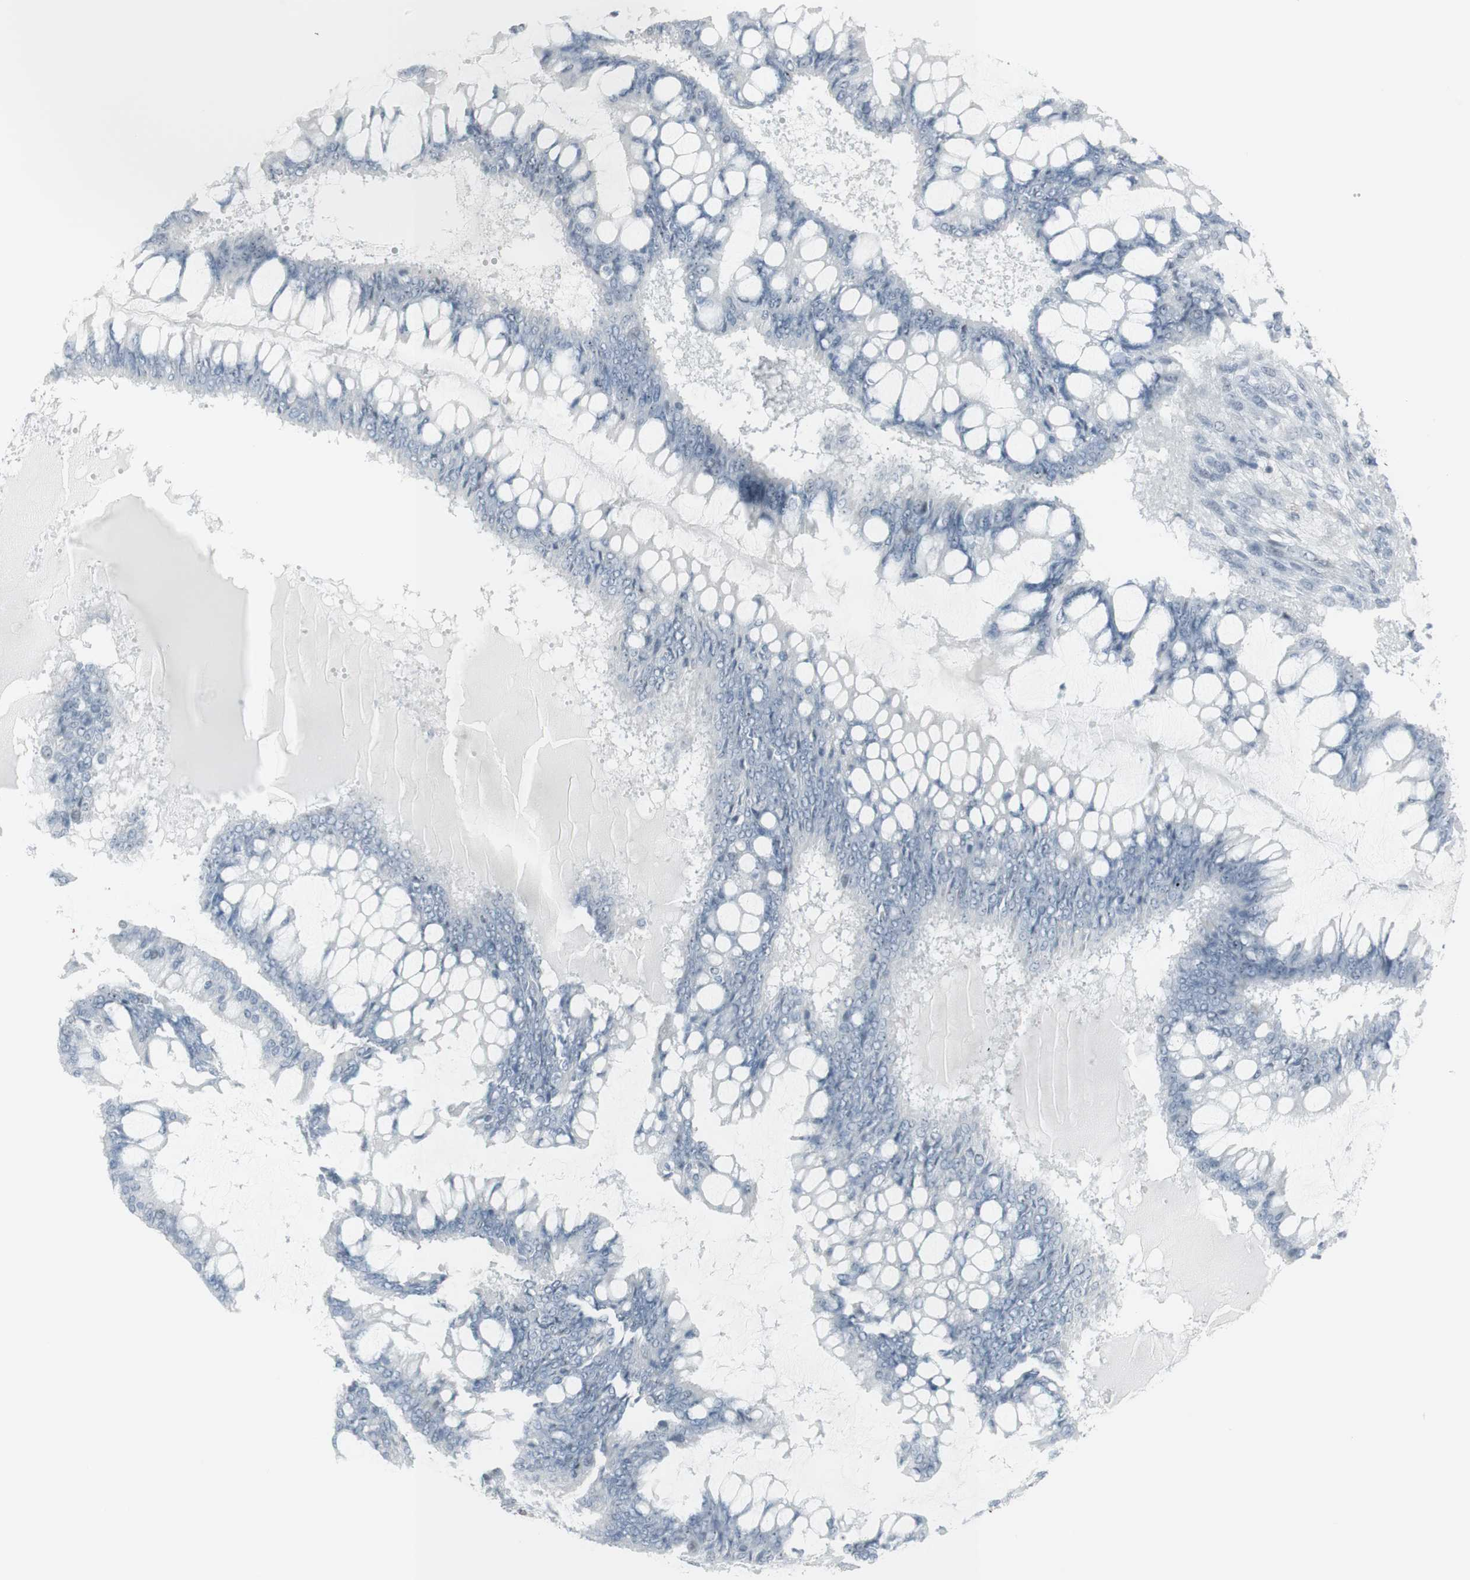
{"staining": {"intensity": "negative", "quantity": "none", "location": "none"}, "tissue": "ovarian cancer", "cell_type": "Tumor cells", "image_type": "cancer", "snomed": [{"axis": "morphology", "description": "Cystadenocarcinoma, mucinous, NOS"}, {"axis": "topography", "description": "Ovary"}], "caption": "Immunohistochemical staining of ovarian mucinous cystadenocarcinoma shows no significant staining in tumor cells.", "gene": "NRG1", "patient": {"sex": "female", "age": 73}}